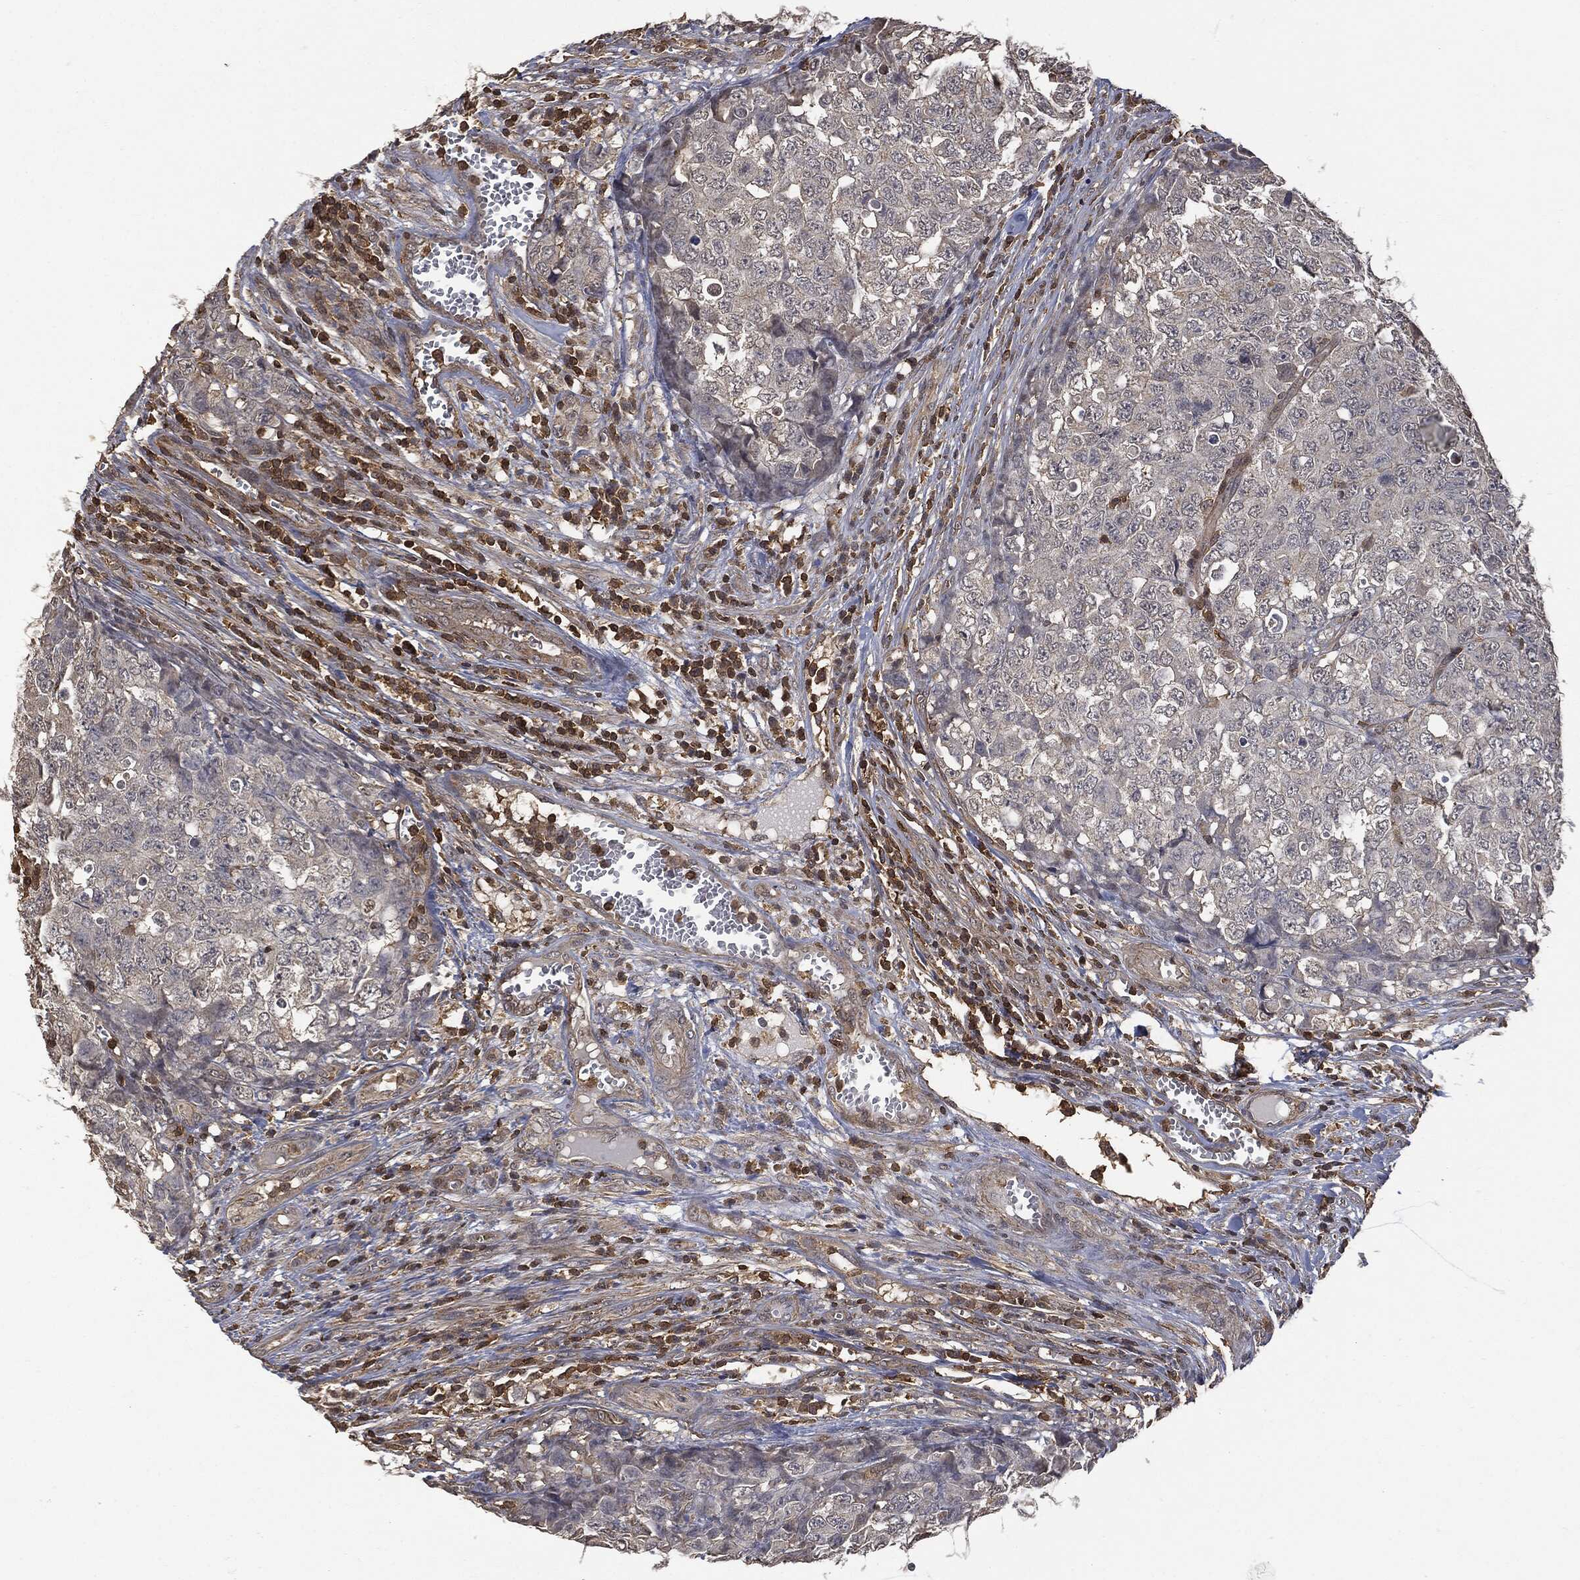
{"staining": {"intensity": "negative", "quantity": "none", "location": "none"}, "tissue": "testis cancer", "cell_type": "Tumor cells", "image_type": "cancer", "snomed": [{"axis": "morphology", "description": "Carcinoma, Embryonal, NOS"}, {"axis": "topography", "description": "Testis"}], "caption": "This is an immunohistochemistry (IHC) photomicrograph of testis cancer (embryonal carcinoma). There is no expression in tumor cells.", "gene": "PSMB10", "patient": {"sex": "male", "age": 23}}